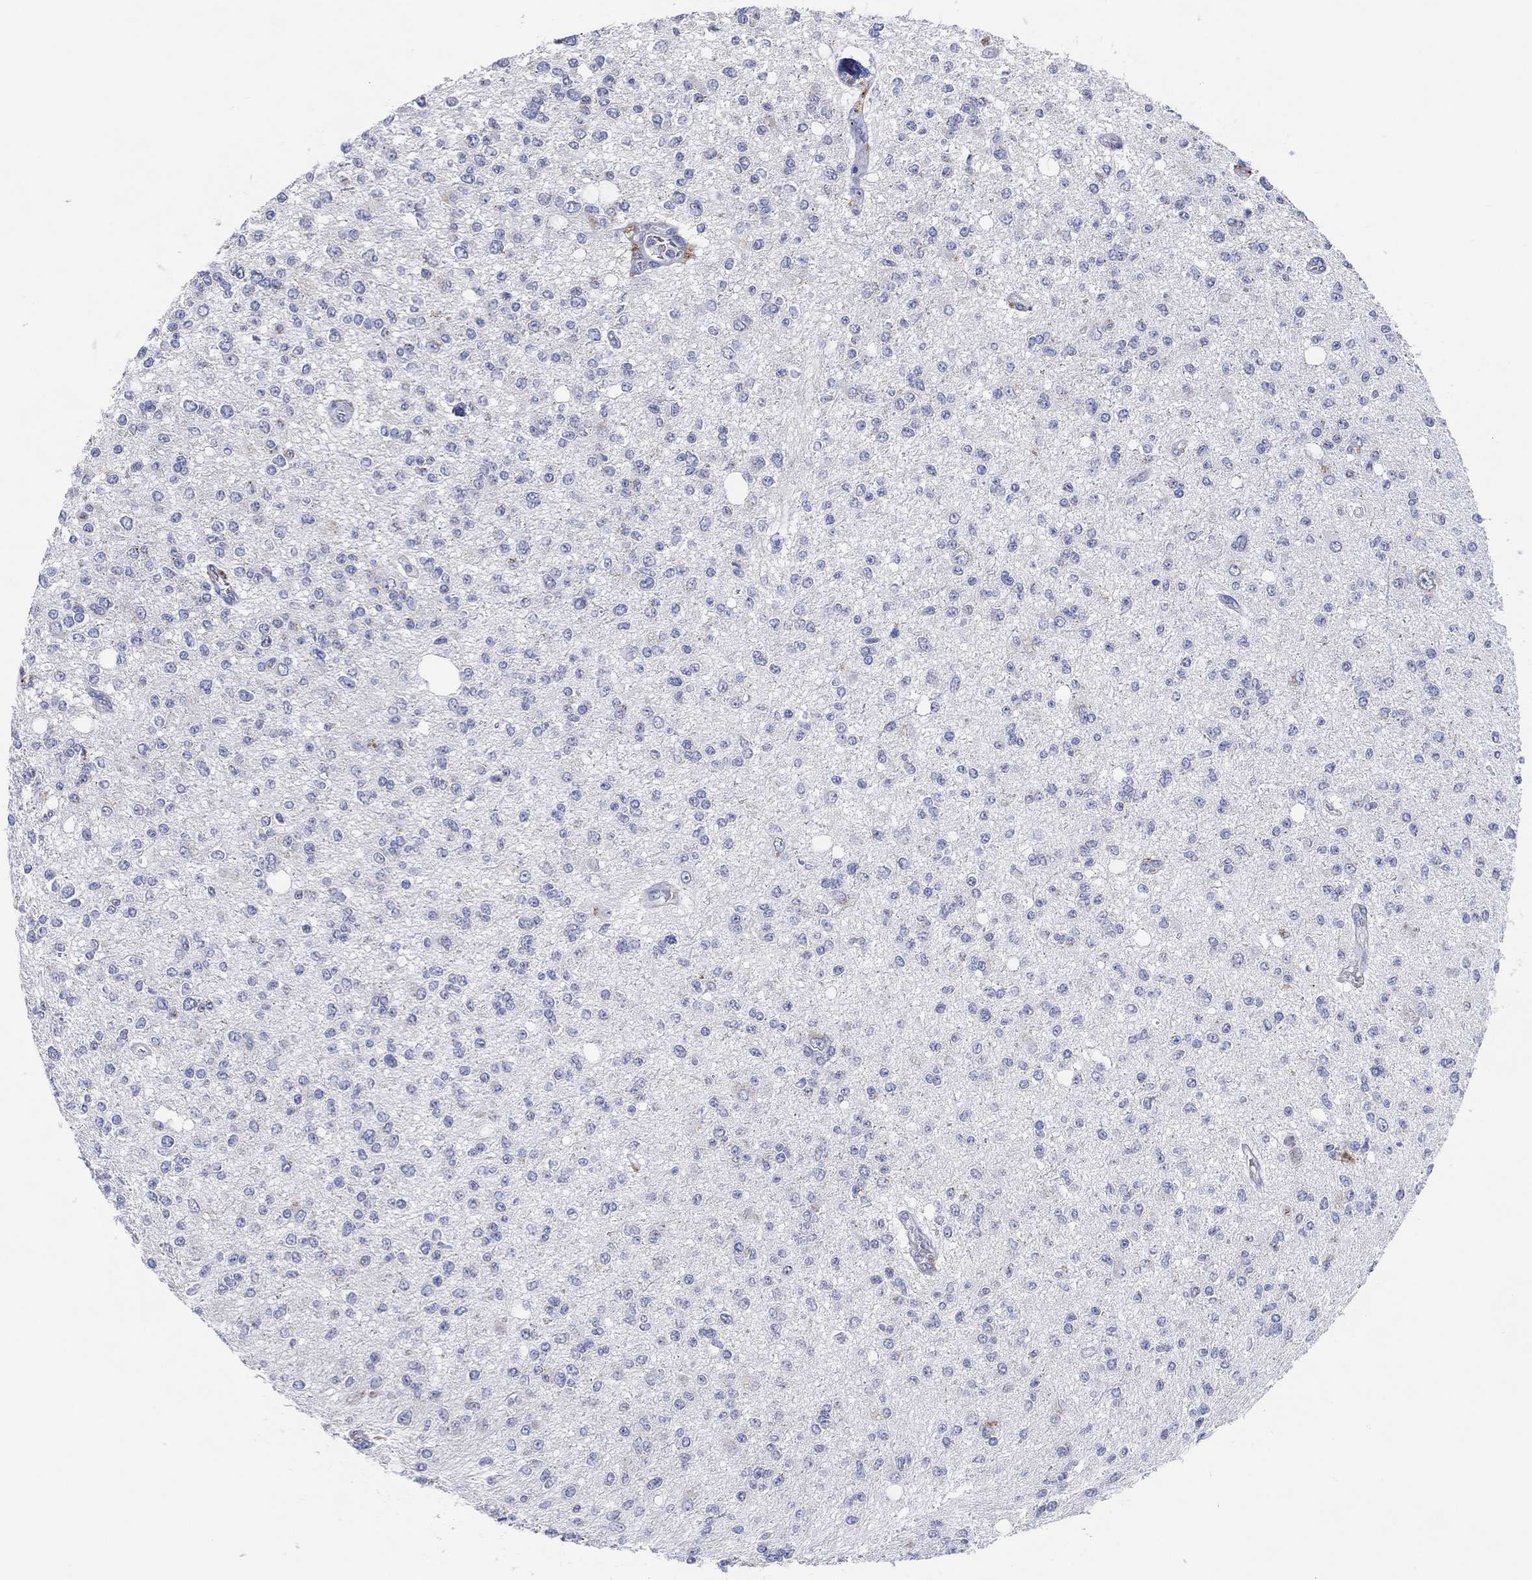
{"staining": {"intensity": "negative", "quantity": "none", "location": "none"}, "tissue": "glioma", "cell_type": "Tumor cells", "image_type": "cancer", "snomed": [{"axis": "morphology", "description": "Glioma, malignant, Low grade"}, {"axis": "topography", "description": "Brain"}], "caption": "Immunohistochemistry of human glioma shows no positivity in tumor cells.", "gene": "GALNS", "patient": {"sex": "male", "age": 67}}